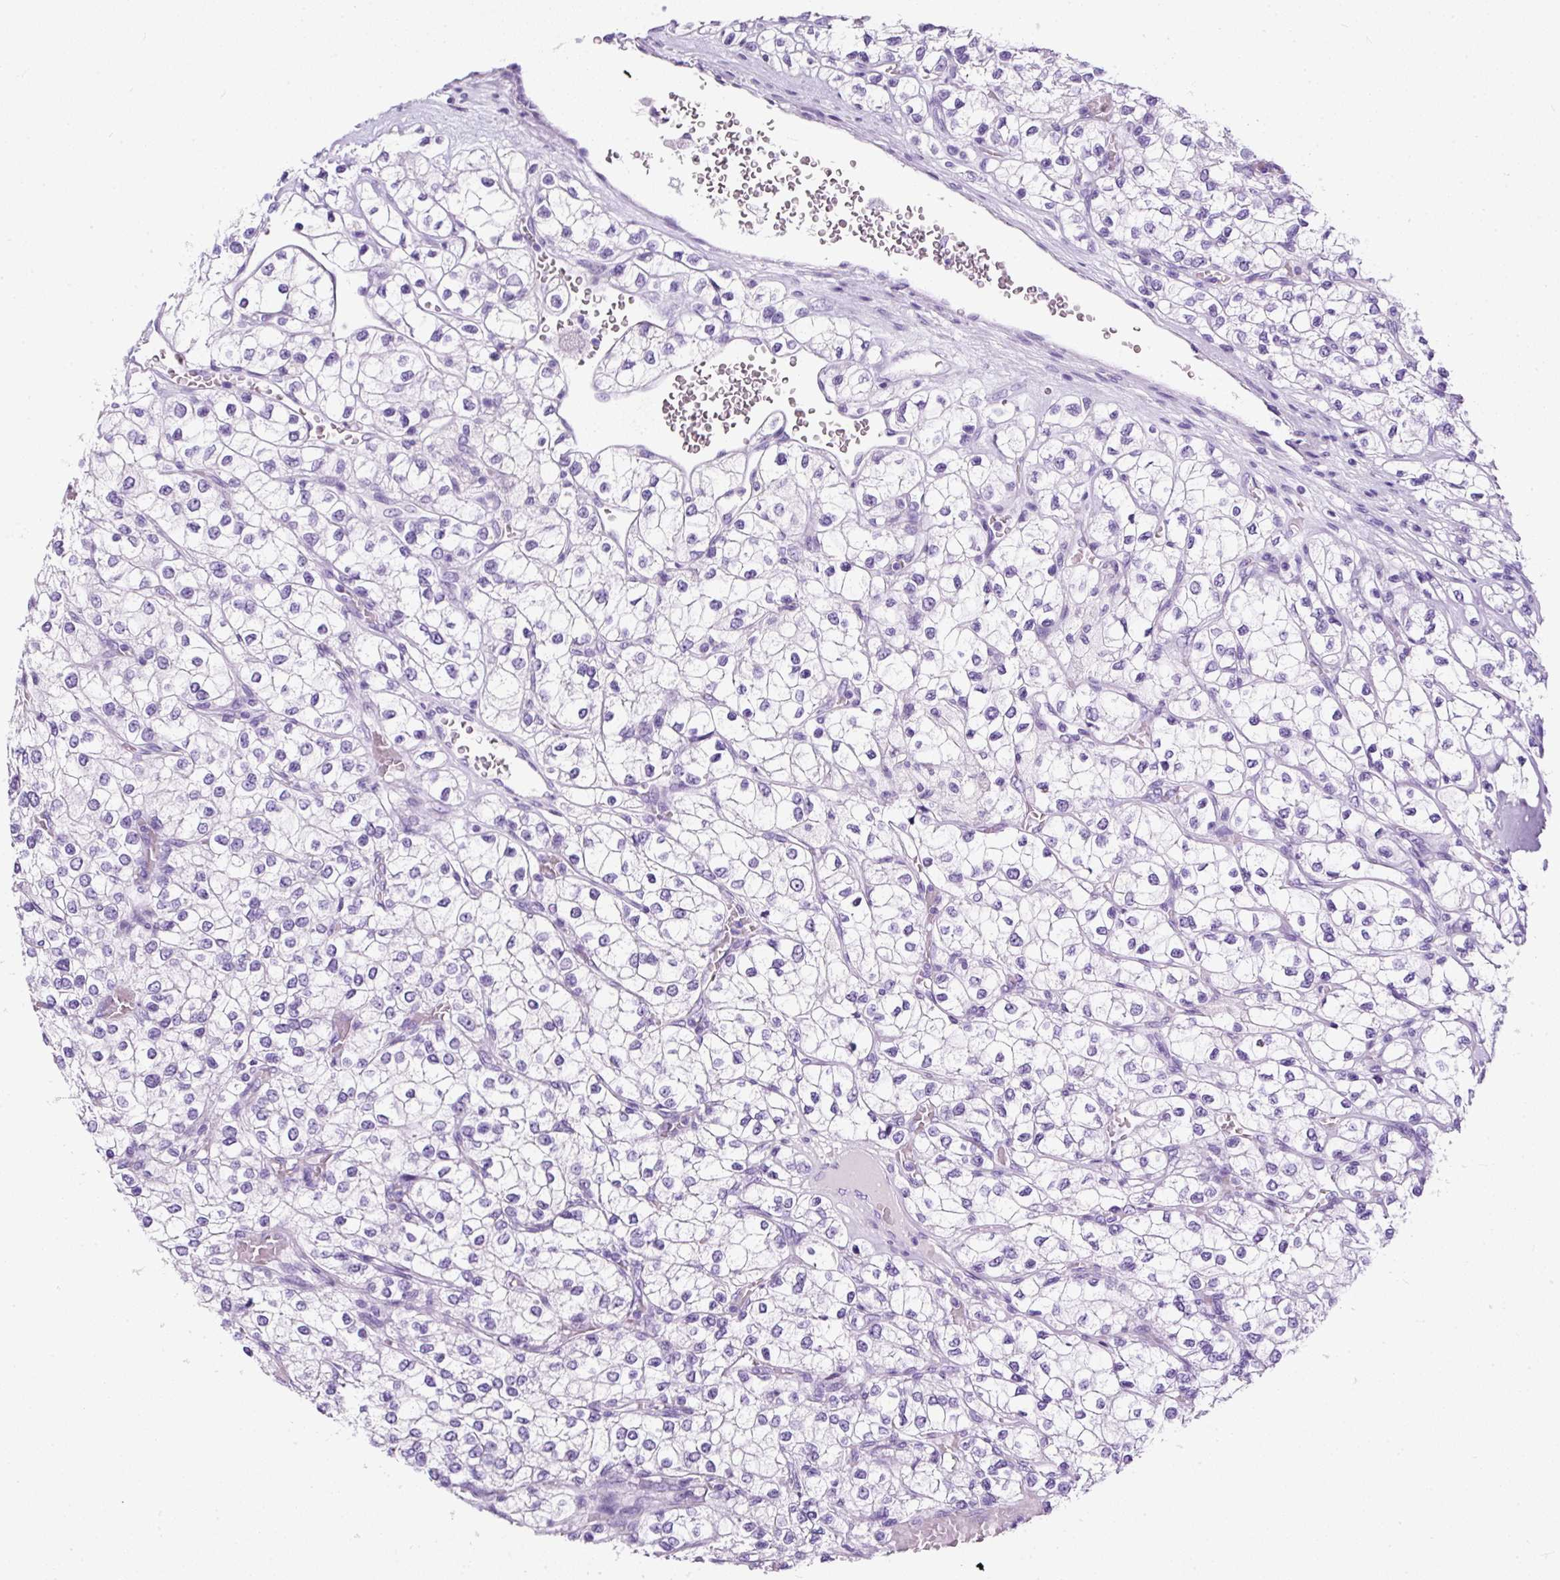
{"staining": {"intensity": "negative", "quantity": "none", "location": "none"}, "tissue": "renal cancer", "cell_type": "Tumor cells", "image_type": "cancer", "snomed": [{"axis": "morphology", "description": "Adenocarcinoma, NOS"}, {"axis": "topography", "description": "Kidney"}], "caption": "Immunohistochemistry histopathology image of renal cancer stained for a protein (brown), which reveals no expression in tumor cells.", "gene": "NTS", "patient": {"sex": "male", "age": 80}}